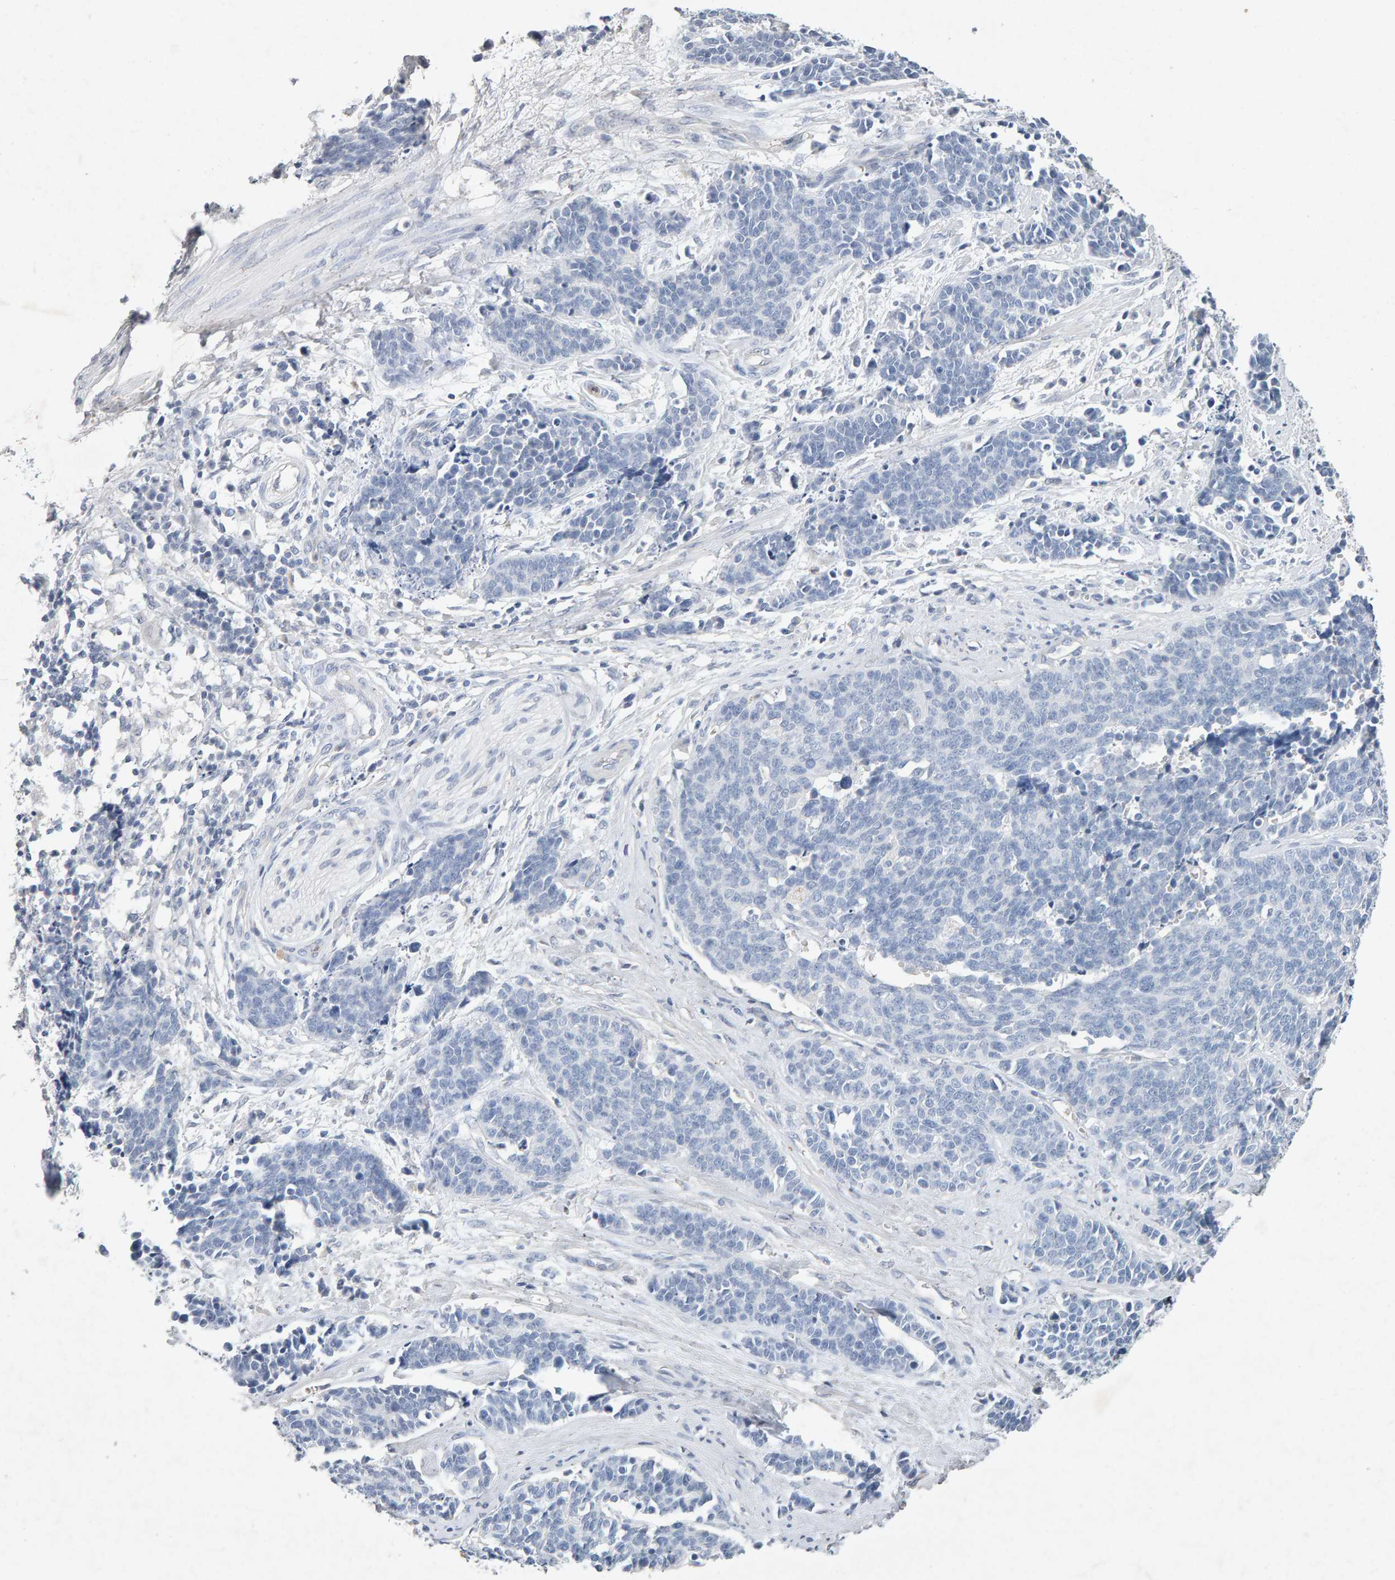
{"staining": {"intensity": "negative", "quantity": "none", "location": "none"}, "tissue": "cervical cancer", "cell_type": "Tumor cells", "image_type": "cancer", "snomed": [{"axis": "morphology", "description": "Squamous cell carcinoma, NOS"}, {"axis": "topography", "description": "Cervix"}], "caption": "This is a micrograph of IHC staining of cervical cancer (squamous cell carcinoma), which shows no positivity in tumor cells.", "gene": "PTPRM", "patient": {"sex": "female", "age": 35}}